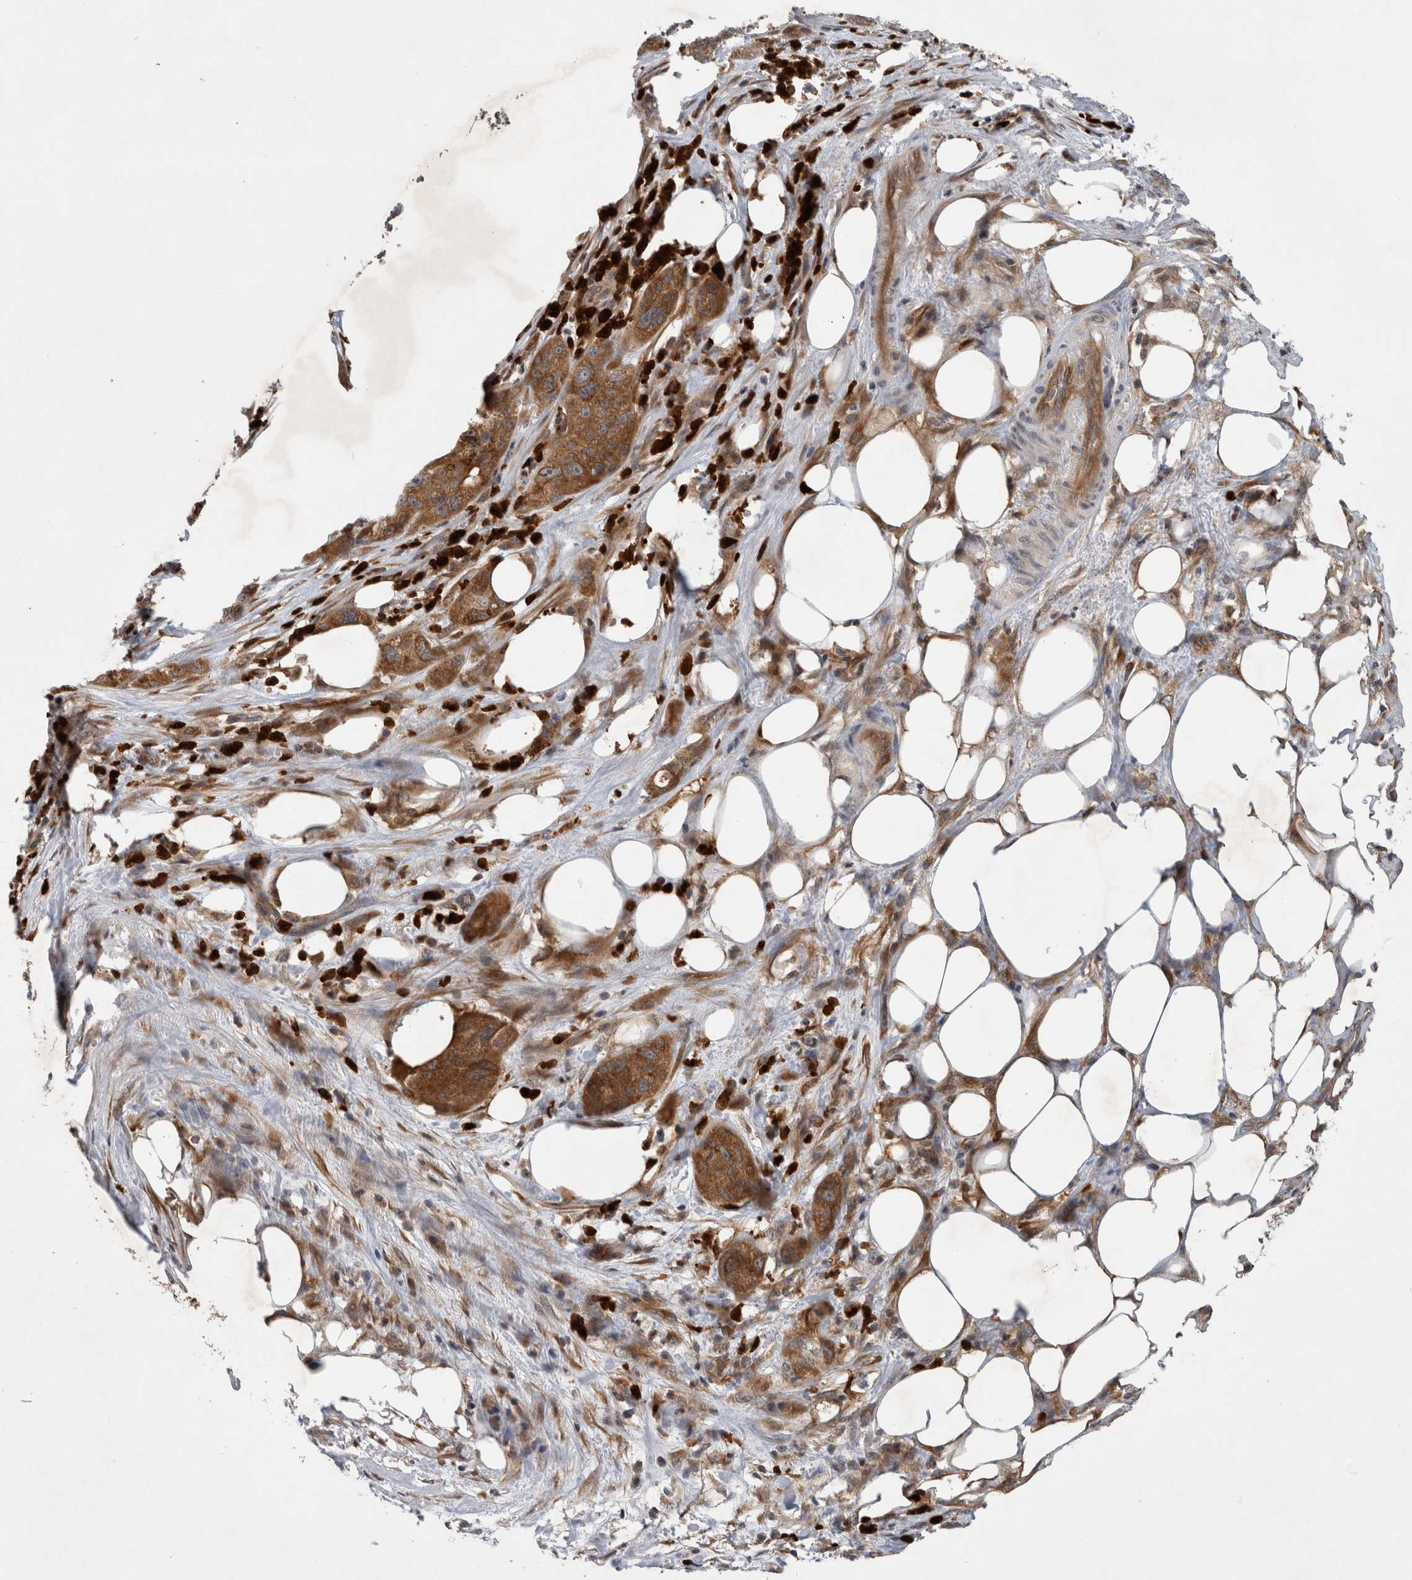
{"staining": {"intensity": "moderate", "quantity": ">75%", "location": "cytoplasmic/membranous"}, "tissue": "pancreatic cancer", "cell_type": "Tumor cells", "image_type": "cancer", "snomed": [{"axis": "morphology", "description": "Adenocarcinoma, NOS"}, {"axis": "topography", "description": "Pancreas"}], "caption": "Immunohistochemistry of human adenocarcinoma (pancreatic) displays medium levels of moderate cytoplasmic/membranous positivity in approximately >75% of tumor cells. Immunohistochemistry (ihc) stains the protein of interest in brown and the nuclei are stained blue.", "gene": "PDCD2", "patient": {"sex": "female", "age": 78}}